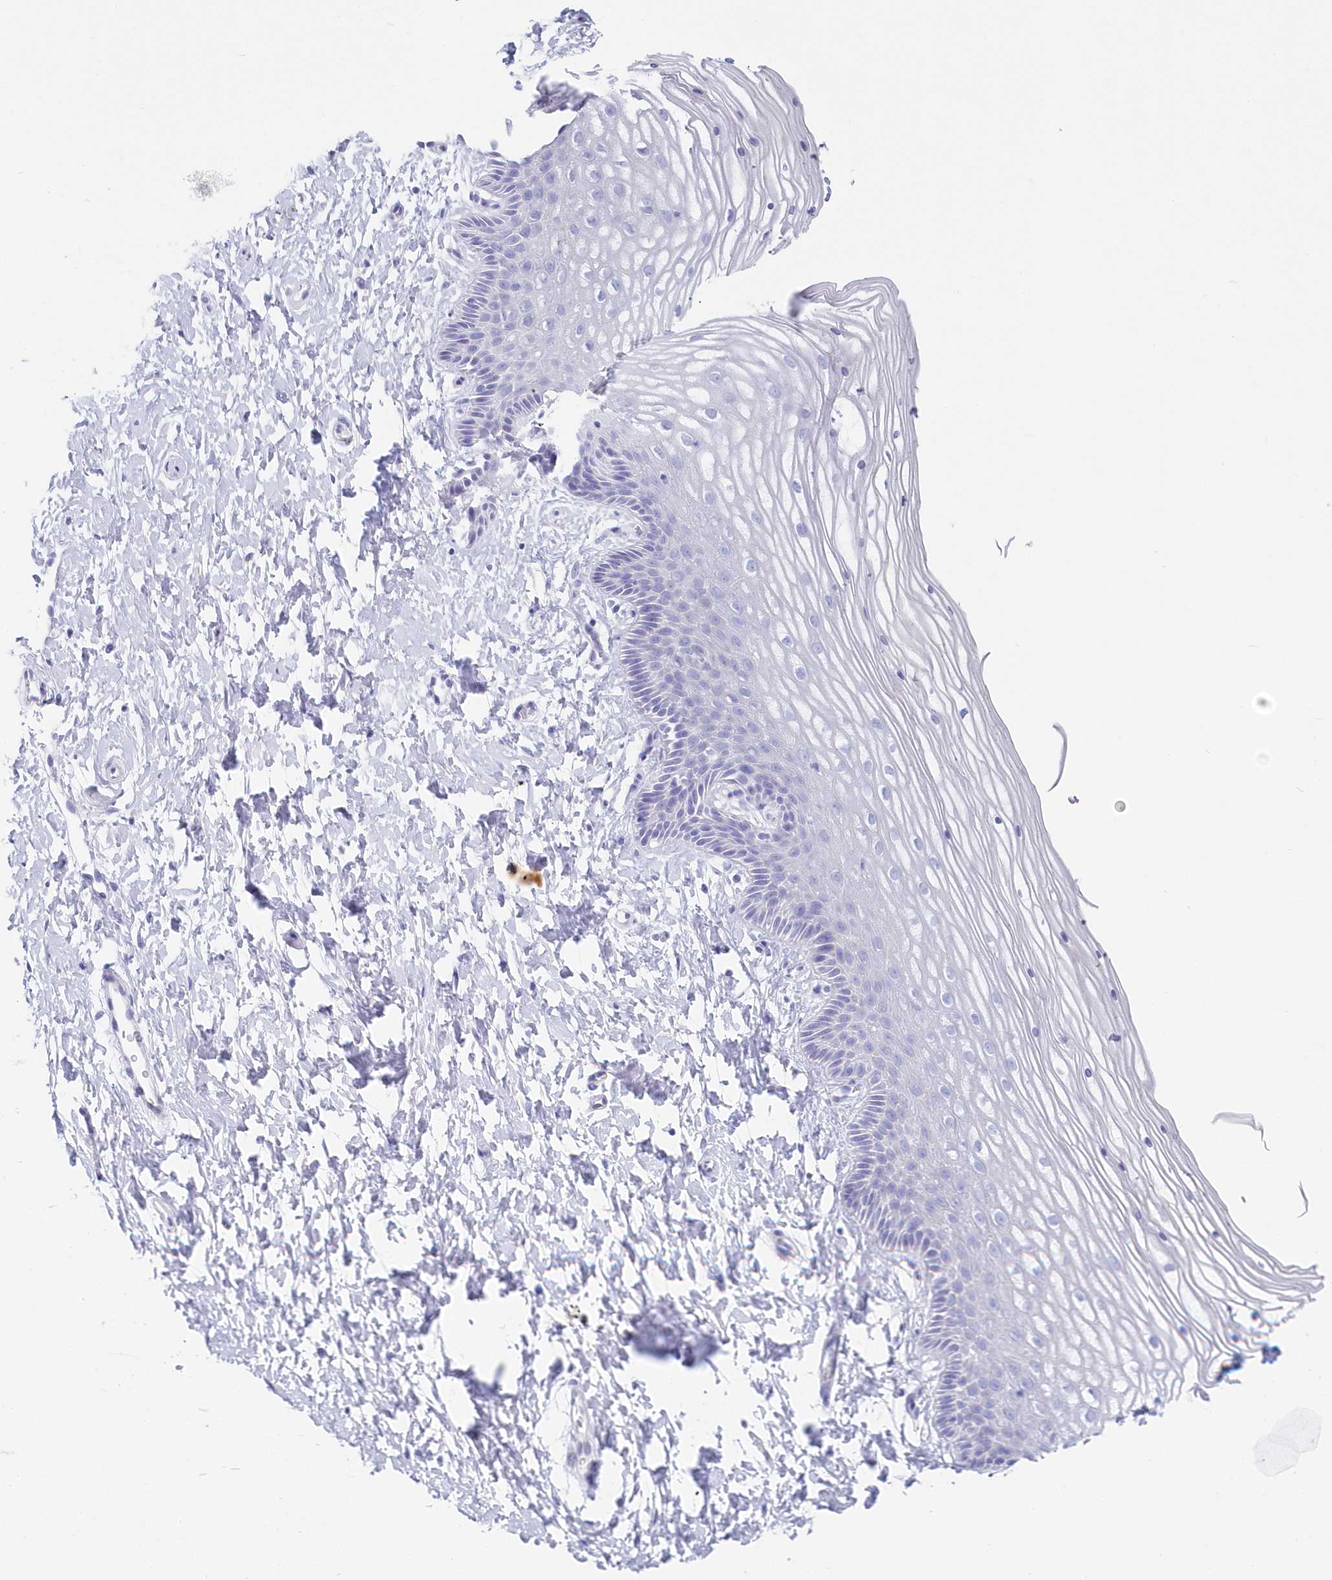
{"staining": {"intensity": "negative", "quantity": "none", "location": "none"}, "tissue": "vagina", "cell_type": "Squamous epithelial cells", "image_type": "normal", "snomed": [{"axis": "morphology", "description": "Normal tissue, NOS"}, {"axis": "topography", "description": "Vagina"}, {"axis": "topography", "description": "Cervix"}], "caption": "DAB (3,3'-diaminobenzidine) immunohistochemical staining of benign human vagina exhibits no significant staining in squamous epithelial cells. Nuclei are stained in blue.", "gene": "CSNK1G2", "patient": {"sex": "female", "age": 40}}